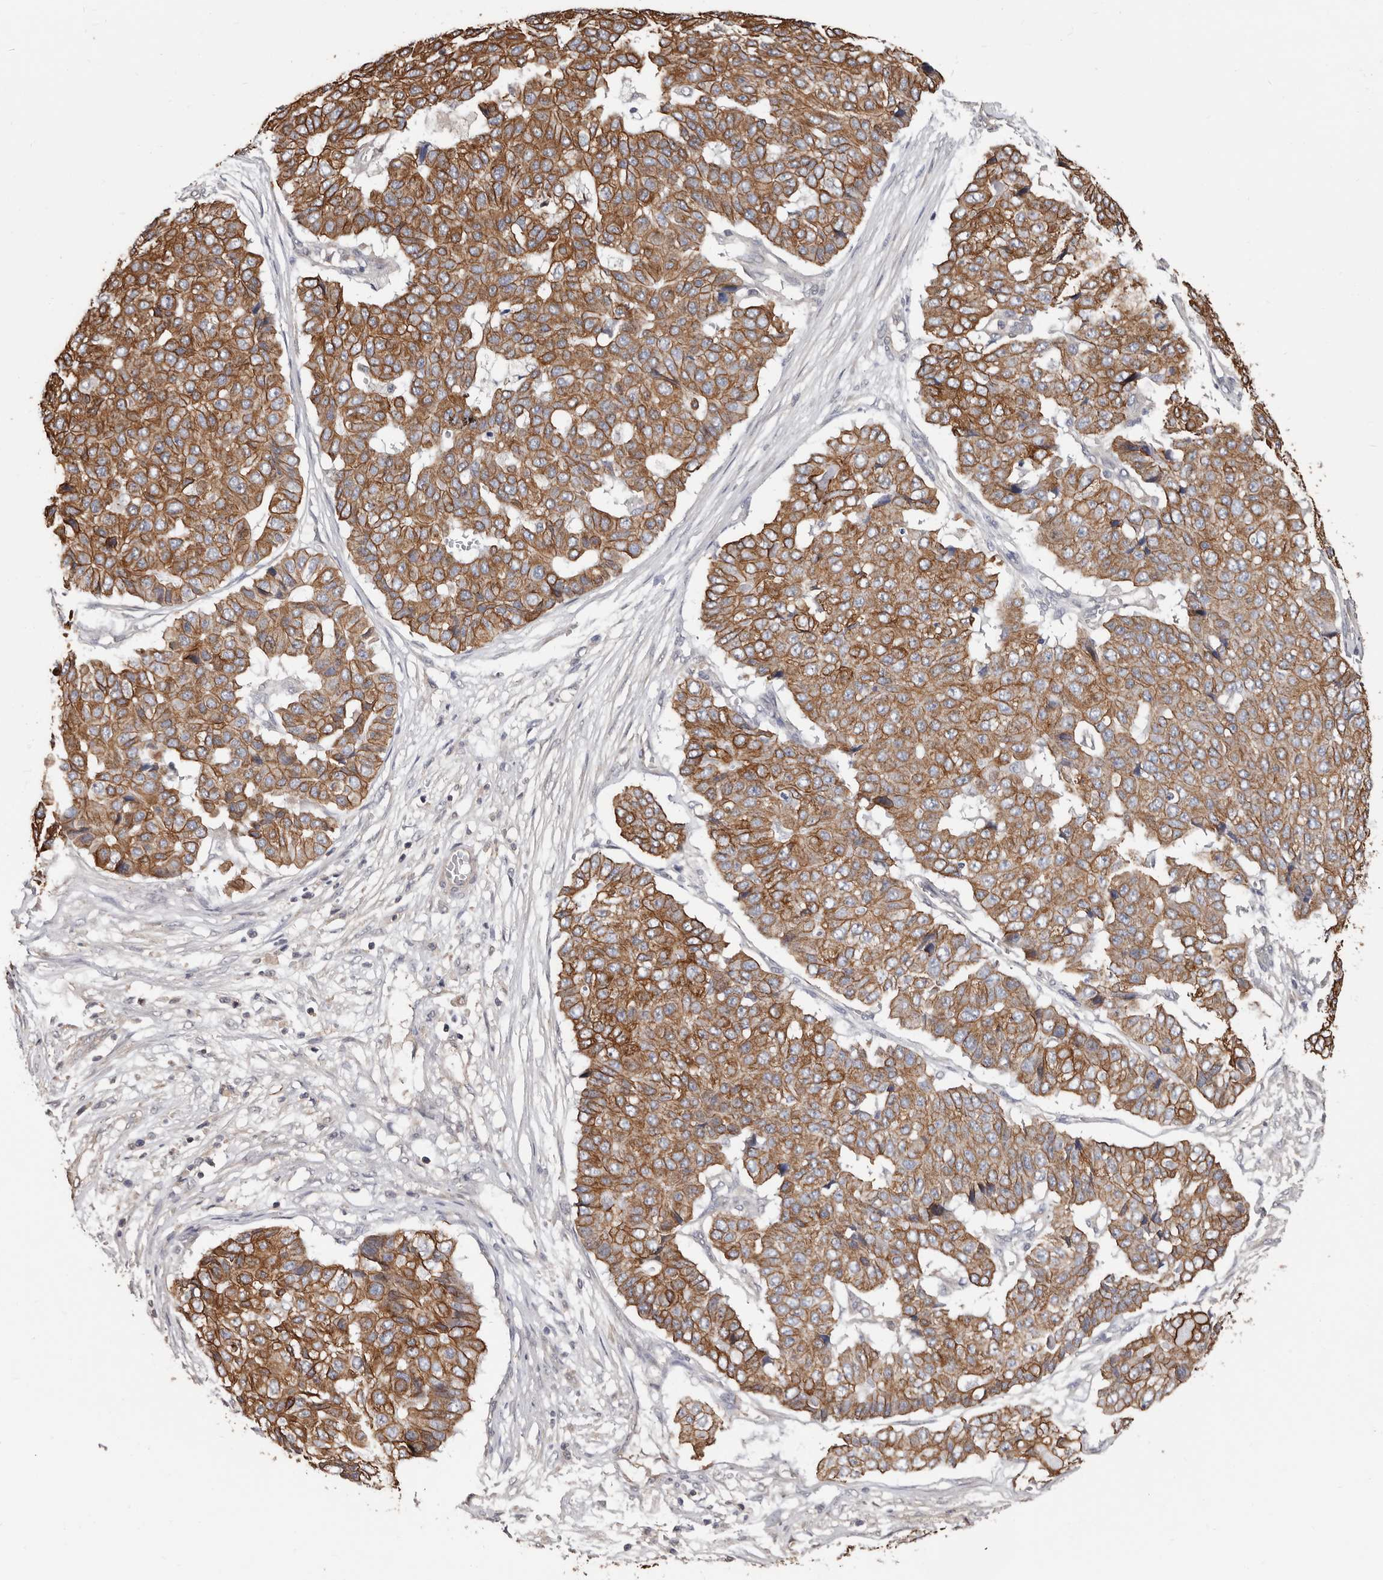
{"staining": {"intensity": "moderate", "quantity": ">75%", "location": "cytoplasmic/membranous"}, "tissue": "pancreatic cancer", "cell_type": "Tumor cells", "image_type": "cancer", "snomed": [{"axis": "morphology", "description": "Adenocarcinoma, NOS"}, {"axis": "topography", "description": "Pancreas"}], "caption": "Adenocarcinoma (pancreatic) was stained to show a protein in brown. There is medium levels of moderate cytoplasmic/membranous staining in about >75% of tumor cells.", "gene": "MRPL18", "patient": {"sex": "male", "age": 50}}